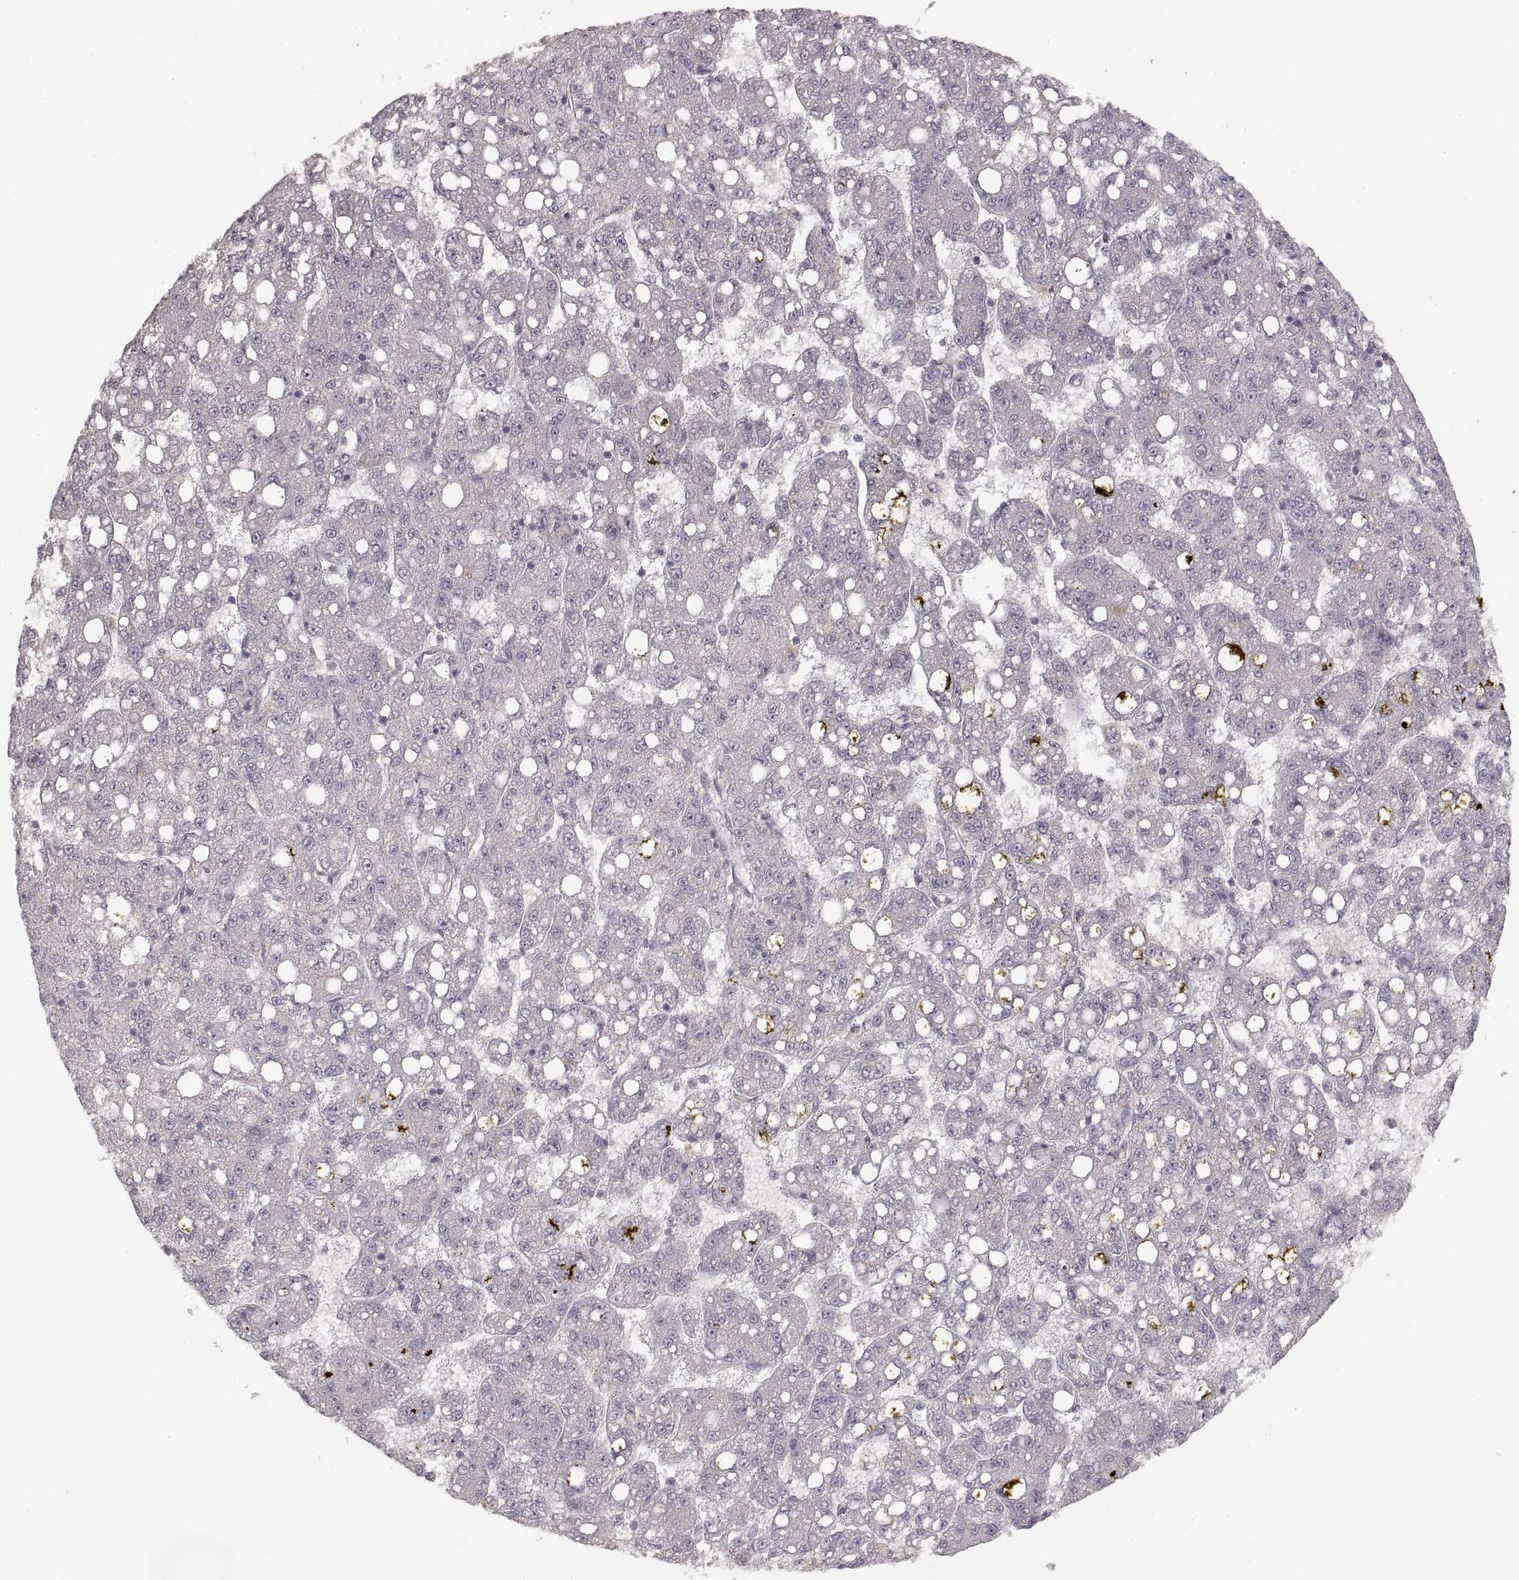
{"staining": {"intensity": "negative", "quantity": "none", "location": "none"}, "tissue": "liver cancer", "cell_type": "Tumor cells", "image_type": "cancer", "snomed": [{"axis": "morphology", "description": "Carcinoma, Hepatocellular, NOS"}, {"axis": "topography", "description": "Liver"}], "caption": "Immunohistochemistry micrograph of neoplastic tissue: hepatocellular carcinoma (liver) stained with DAB displays no significant protein expression in tumor cells. (DAB (3,3'-diaminobenzidine) IHC visualized using brightfield microscopy, high magnification).", "gene": "LAMC2", "patient": {"sex": "female", "age": 65}}